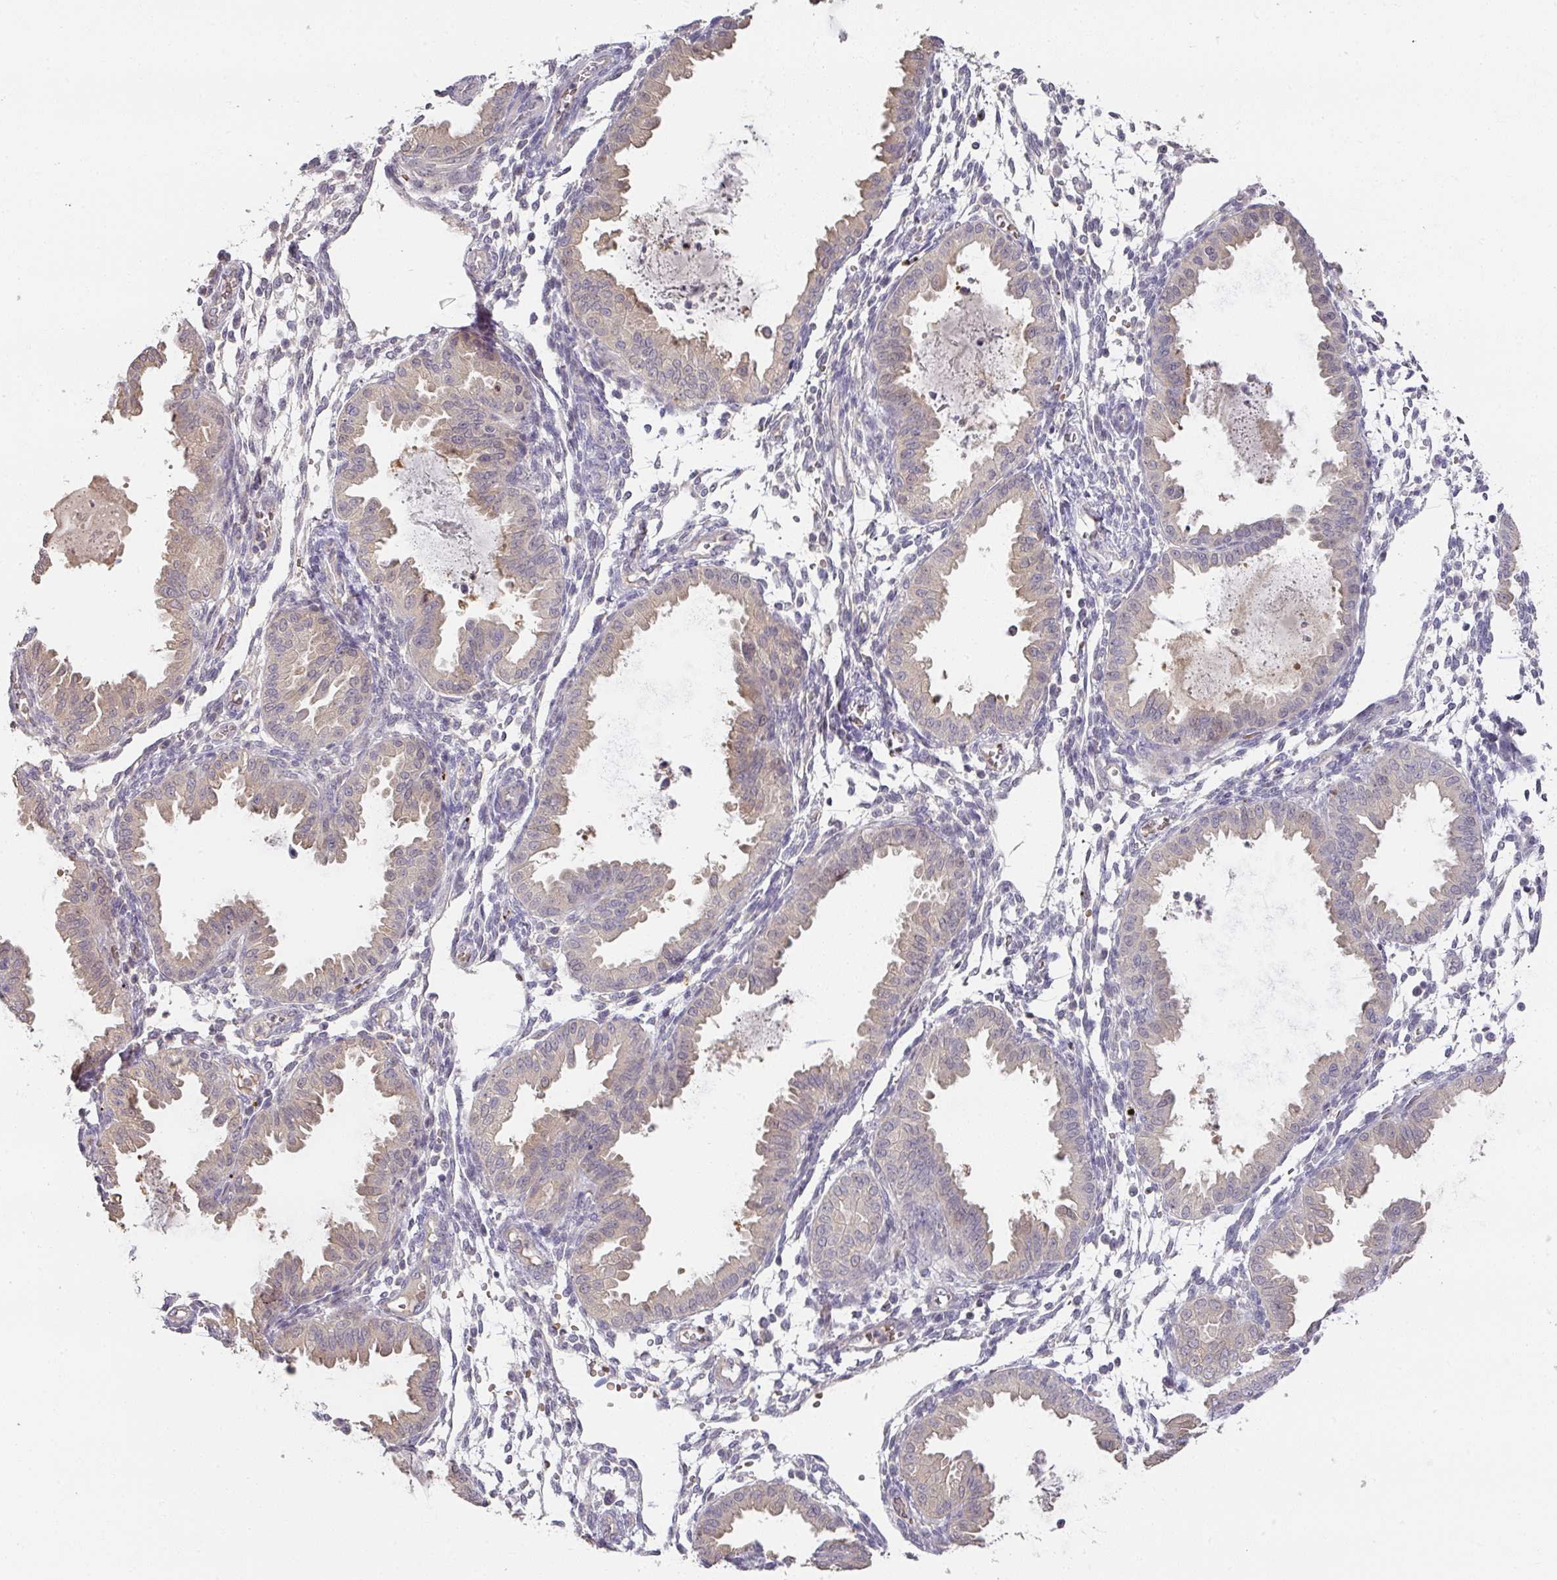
{"staining": {"intensity": "negative", "quantity": "none", "location": "none"}, "tissue": "endometrium", "cell_type": "Cells in endometrial stroma", "image_type": "normal", "snomed": [{"axis": "morphology", "description": "Normal tissue, NOS"}, {"axis": "topography", "description": "Endometrium"}], "caption": "A histopathology image of human endometrium is negative for staining in cells in endometrial stroma.", "gene": "FOXN4", "patient": {"sex": "female", "age": 33}}